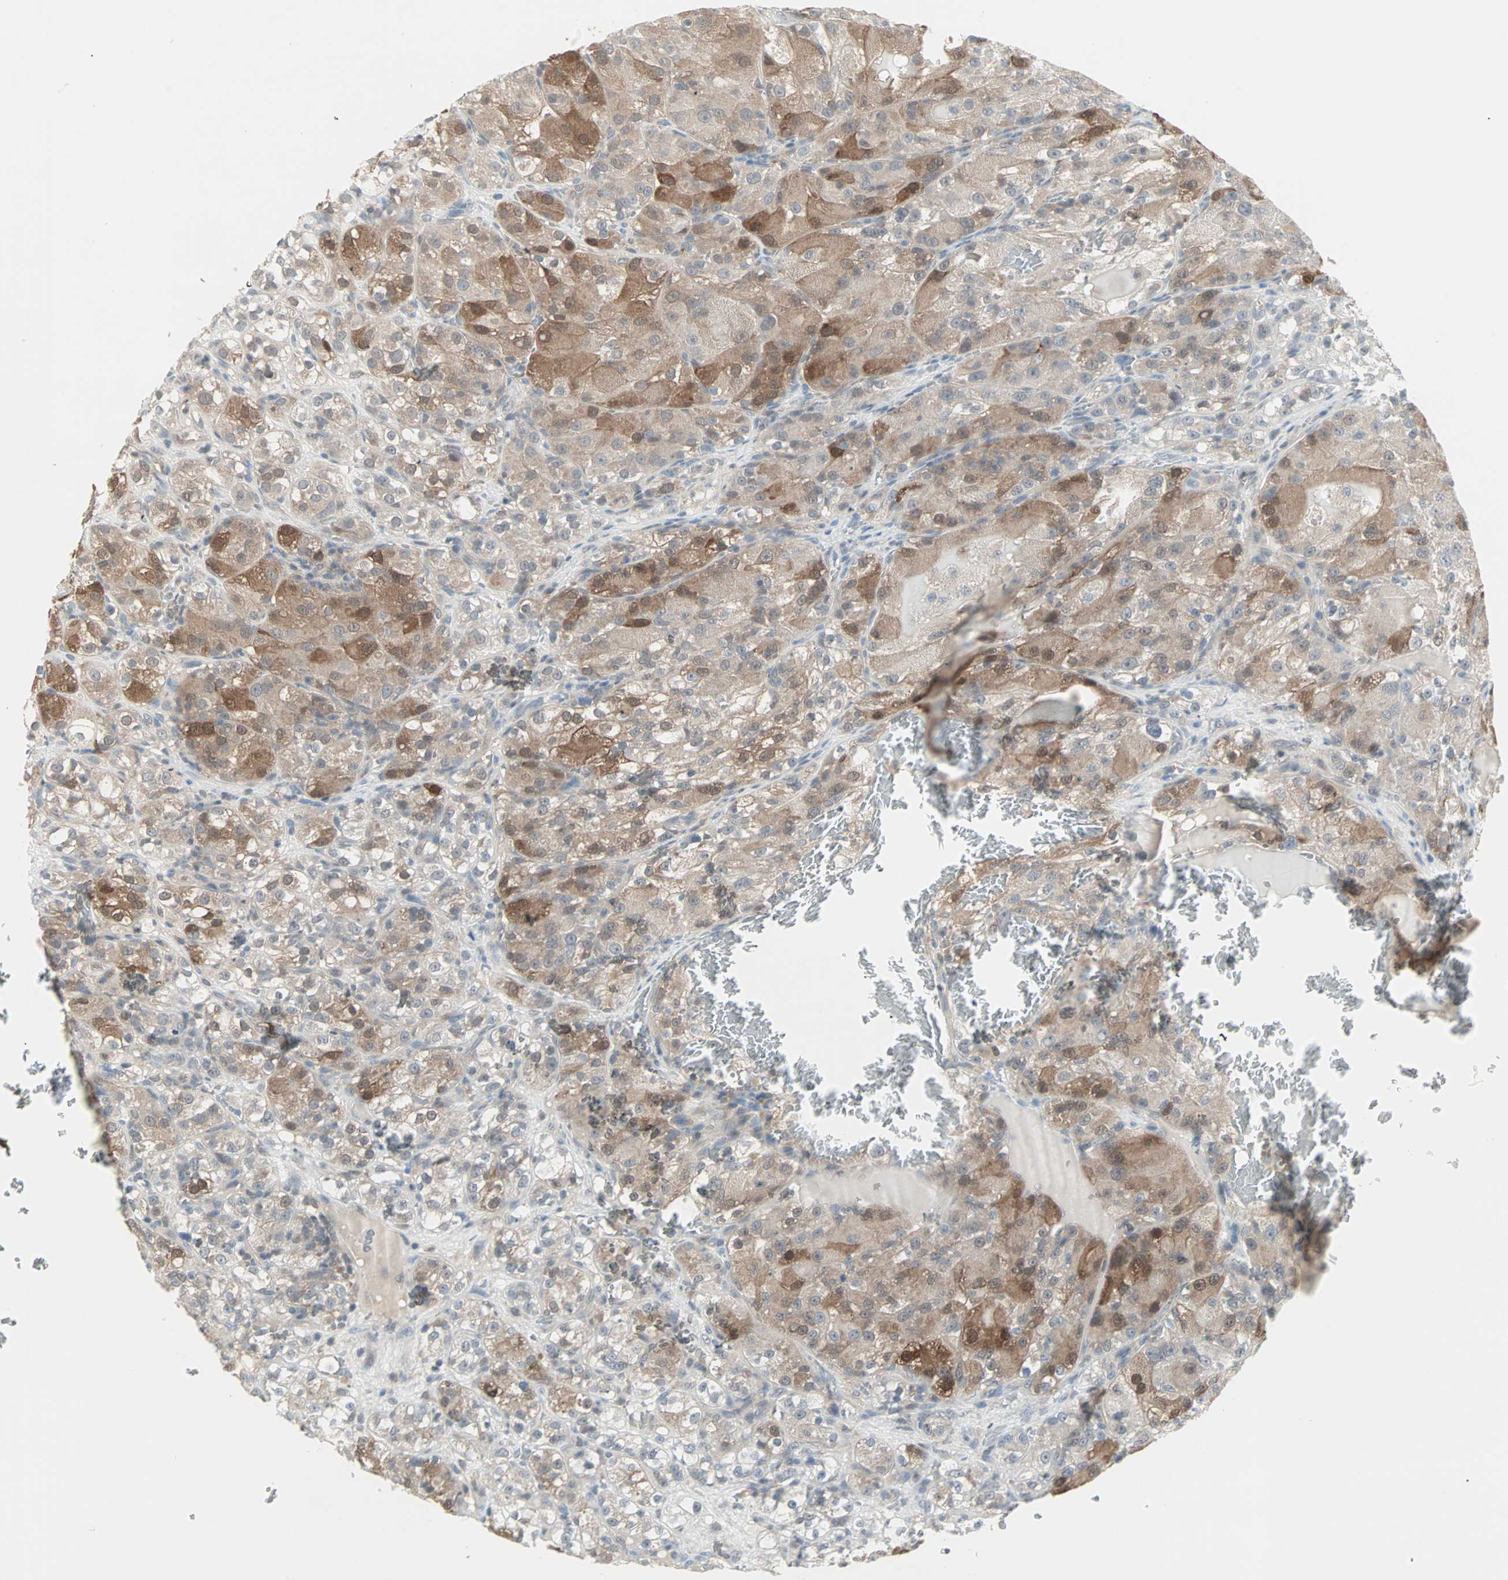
{"staining": {"intensity": "moderate", "quantity": "25%-75%", "location": "cytoplasmic/membranous"}, "tissue": "renal cancer", "cell_type": "Tumor cells", "image_type": "cancer", "snomed": [{"axis": "morphology", "description": "Normal tissue, NOS"}, {"axis": "morphology", "description": "Adenocarcinoma, NOS"}, {"axis": "topography", "description": "Kidney"}], "caption": "This photomicrograph exhibits renal adenocarcinoma stained with IHC to label a protein in brown. The cytoplasmic/membranous of tumor cells show moderate positivity for the protein. Nuclei are counter-stained blue.", "gene": "PTPA", "patient": {"sex": "male", "age": 61}}